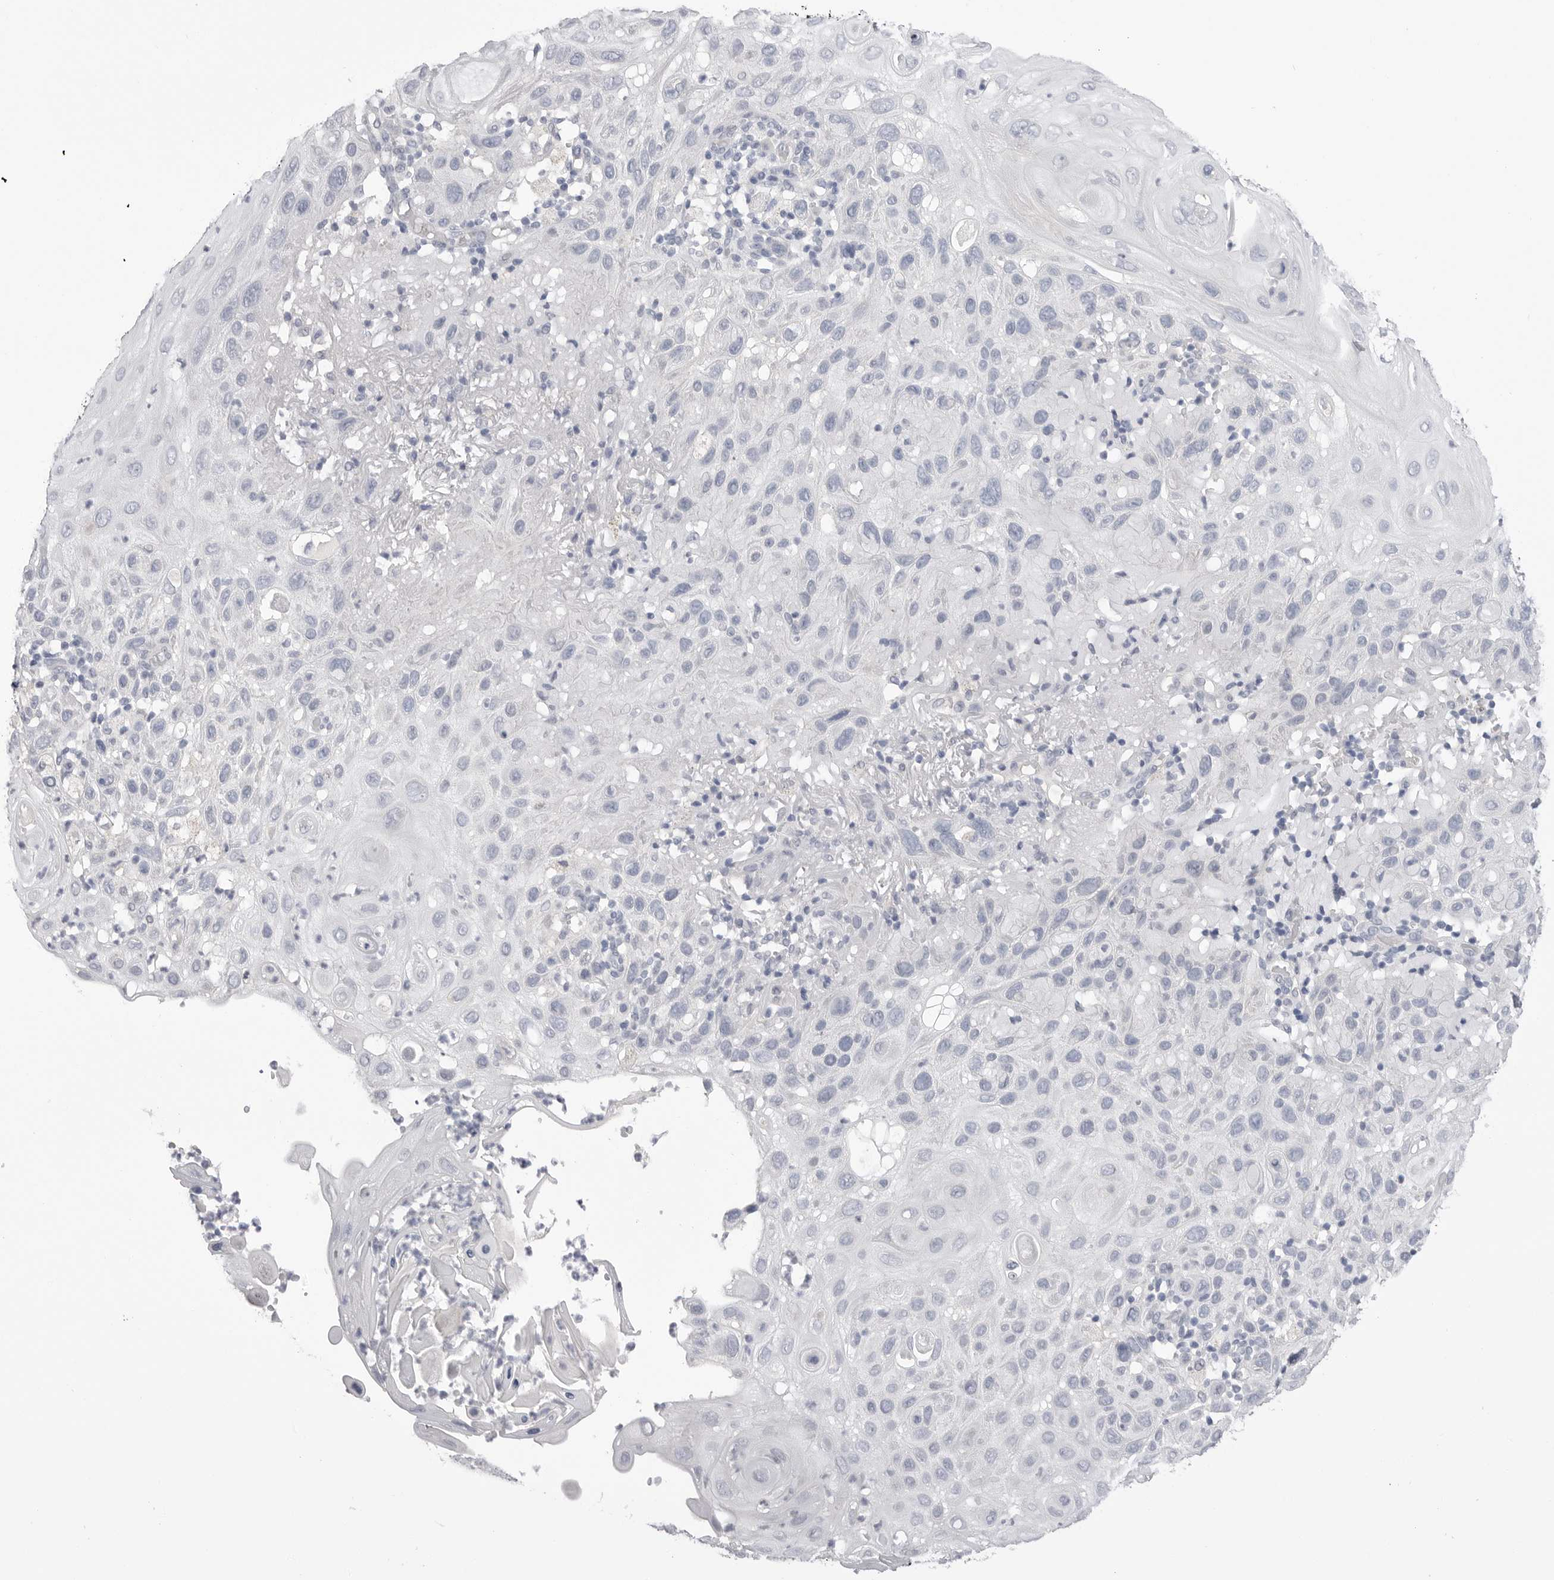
{"staining": {"intensity": "negative", "quantity": "none", "location": "none"}, "tissue": "skin cancer", "cell_type": "Tumor cells", "image_type": "cancer", "snomed": [{"axis": "morphology", "description": "Normal tissue, NOS"}, {"axis": "morphology", "description": "Squamous cell carcinoma, NOS"}, {"axis": "topography", "description": "Skin"}], "caption": "The image reveals no significant positivity in tumor cells of squamous cell carcinoma (skin).", "gene": "CPB1", "patient": {"sex": "female", "age": 96}}